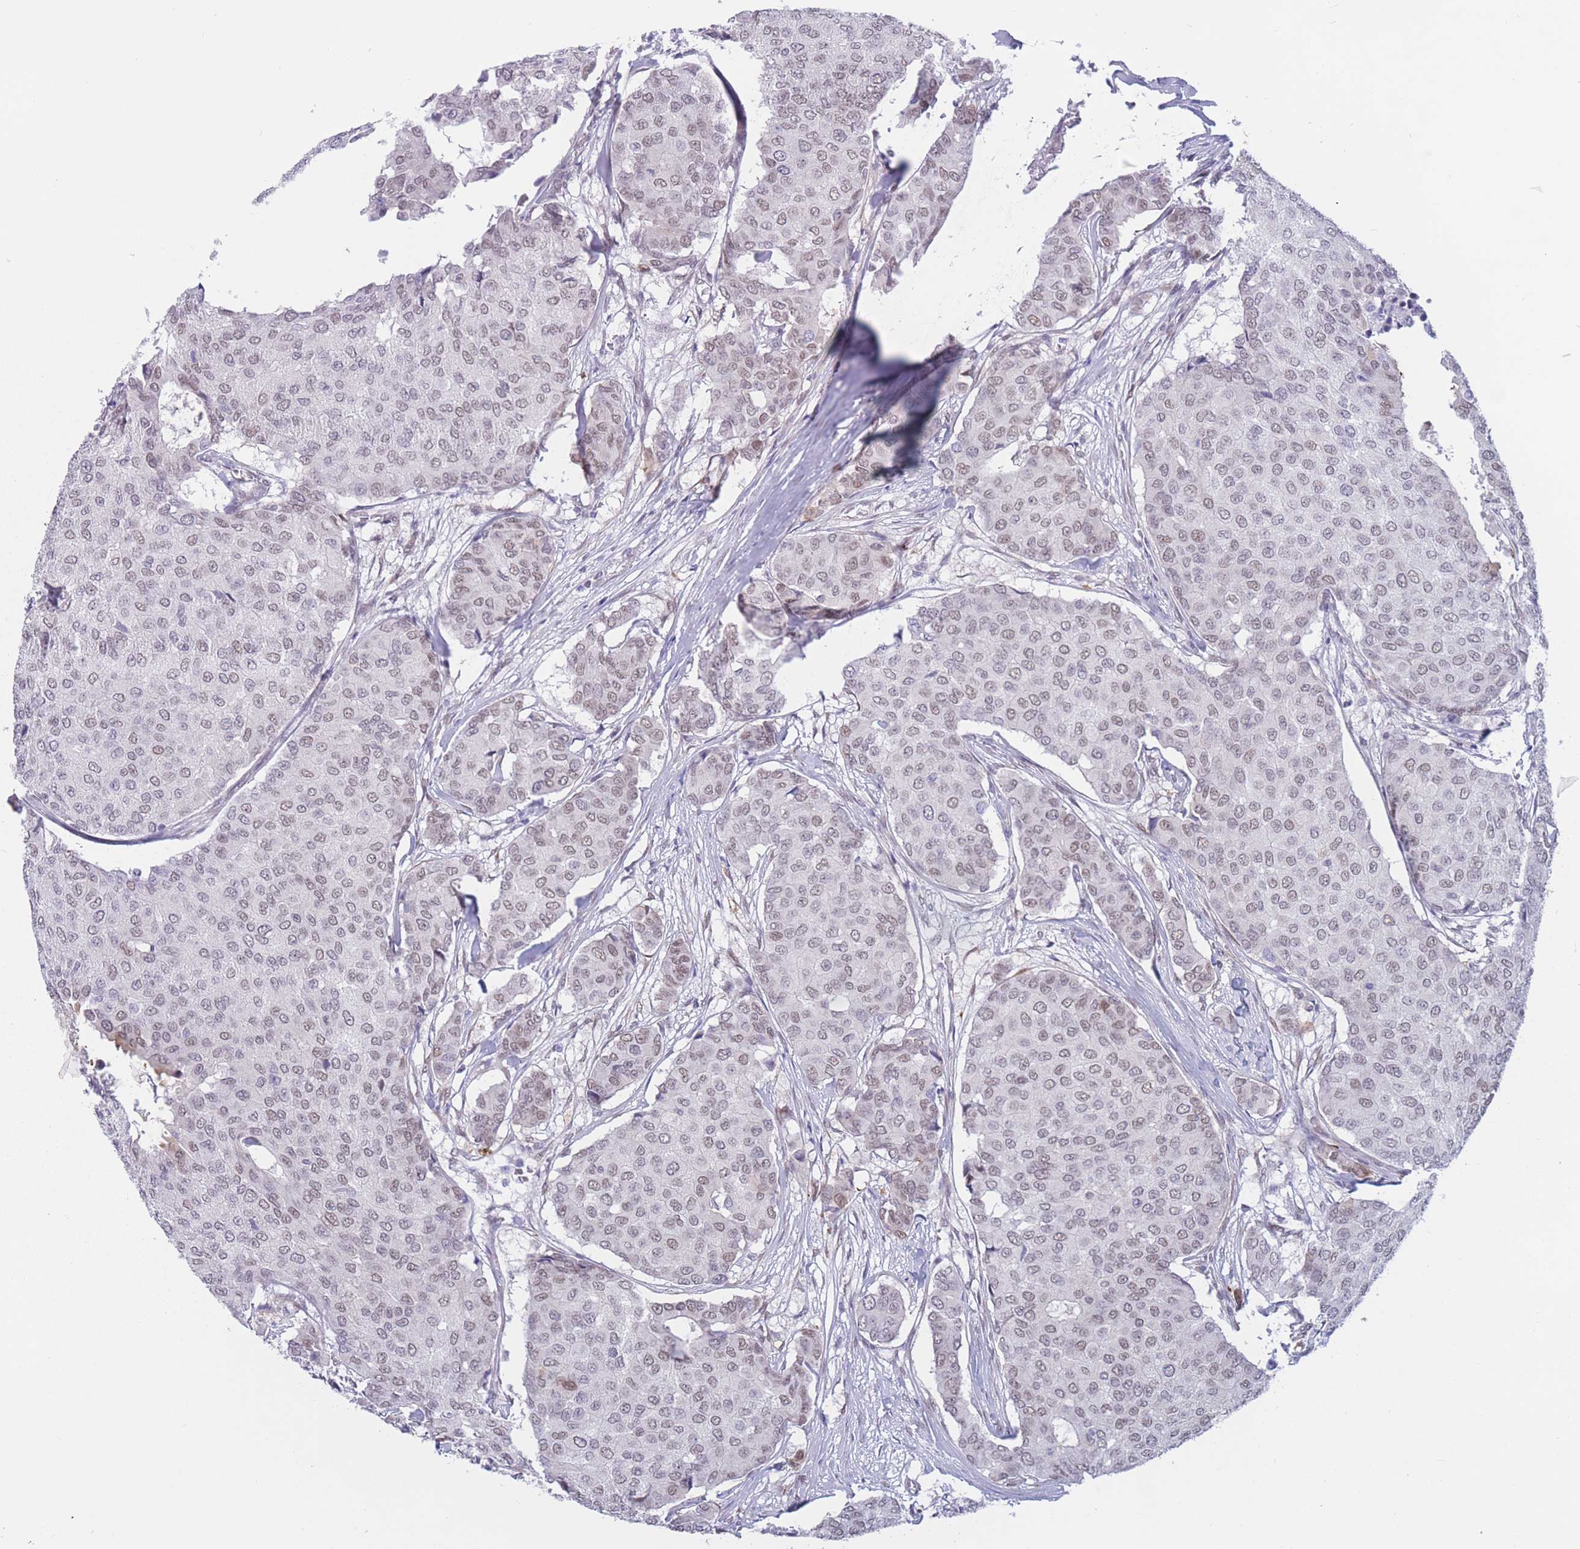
{"staining": {"intensity": "weak", "quantity": "<25%", "location": "nuclear"}, "tissue": "breast cancer", "cell_type": "Tumor cells", "image_type": "cancer", "snomed": [{"axis": "morphology", "description": "Duct carcinoma"}, {"axis": "topography", "description": "Breast"}], "caption": "There is no significant expression in tumor cells of breast cancer. Brightfield microscopy of immunohistochemistry stained with DAB (3,3'-diaminobenzidine) (brown) and hematoxylin (blue), captured at high magnification.", "gene": "BCL9L", "patient": {"sex": "female", "age": 75}}